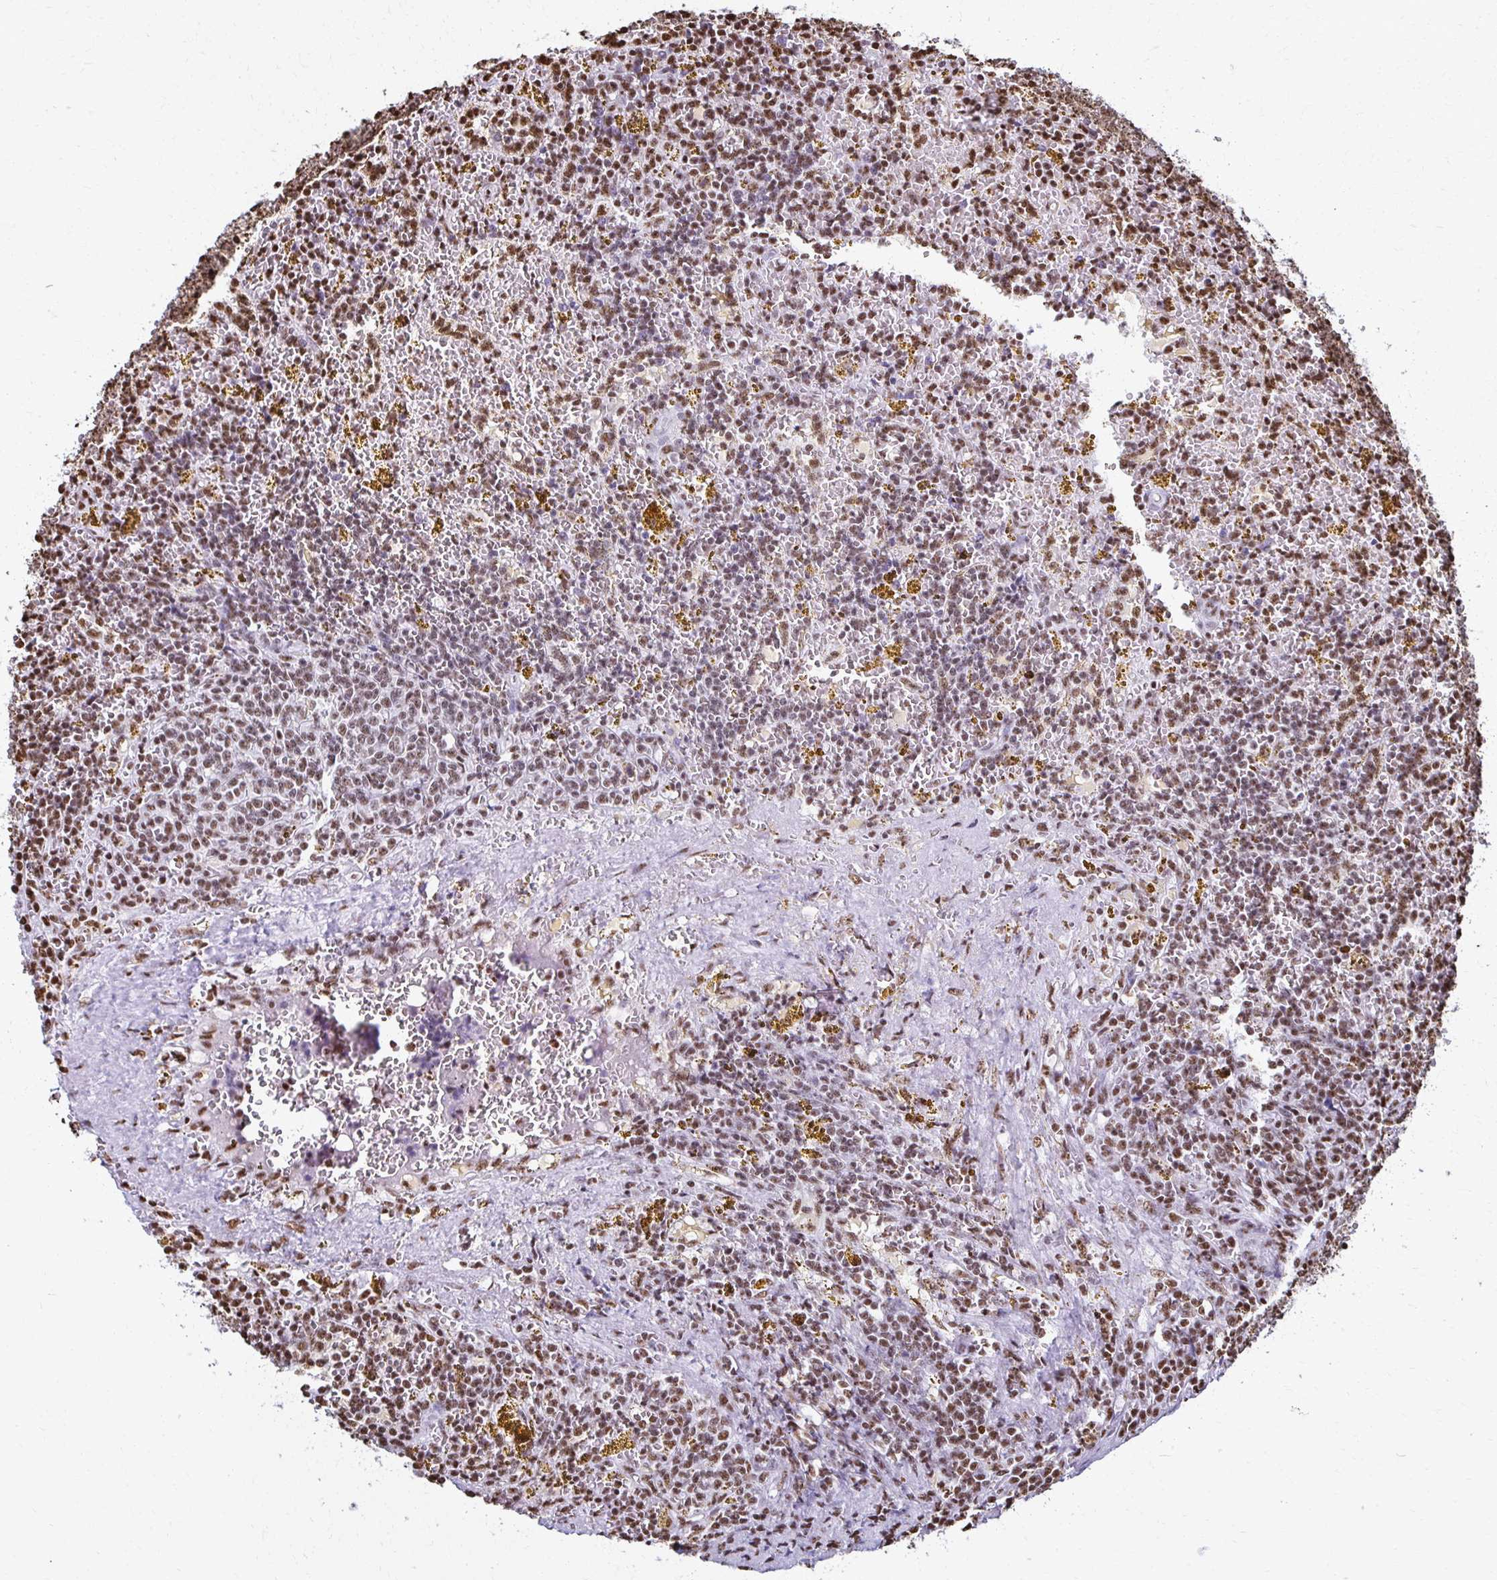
{"staining": {"intensity": "moderate", "quantity": ">75%", "location": "nuclear"}, "tissue": "lymphoma", "cell_type": "Tumor cells", "image_type": "cancer", "snomed": [{"axis": "morphology", "description": "Malignant lymphoma, non-Hodgkin's type, Low grade"}, {"axis": "topography", "description": "Spleen"}, {"axis": "topography", "description": "Lymph node"}], "caption": "Tumor cells reveal moderate nuclear expression in about >75% of cells in lymphoma.", "gene": "NONO", "patient": {"sex": "female", "age": 66}}